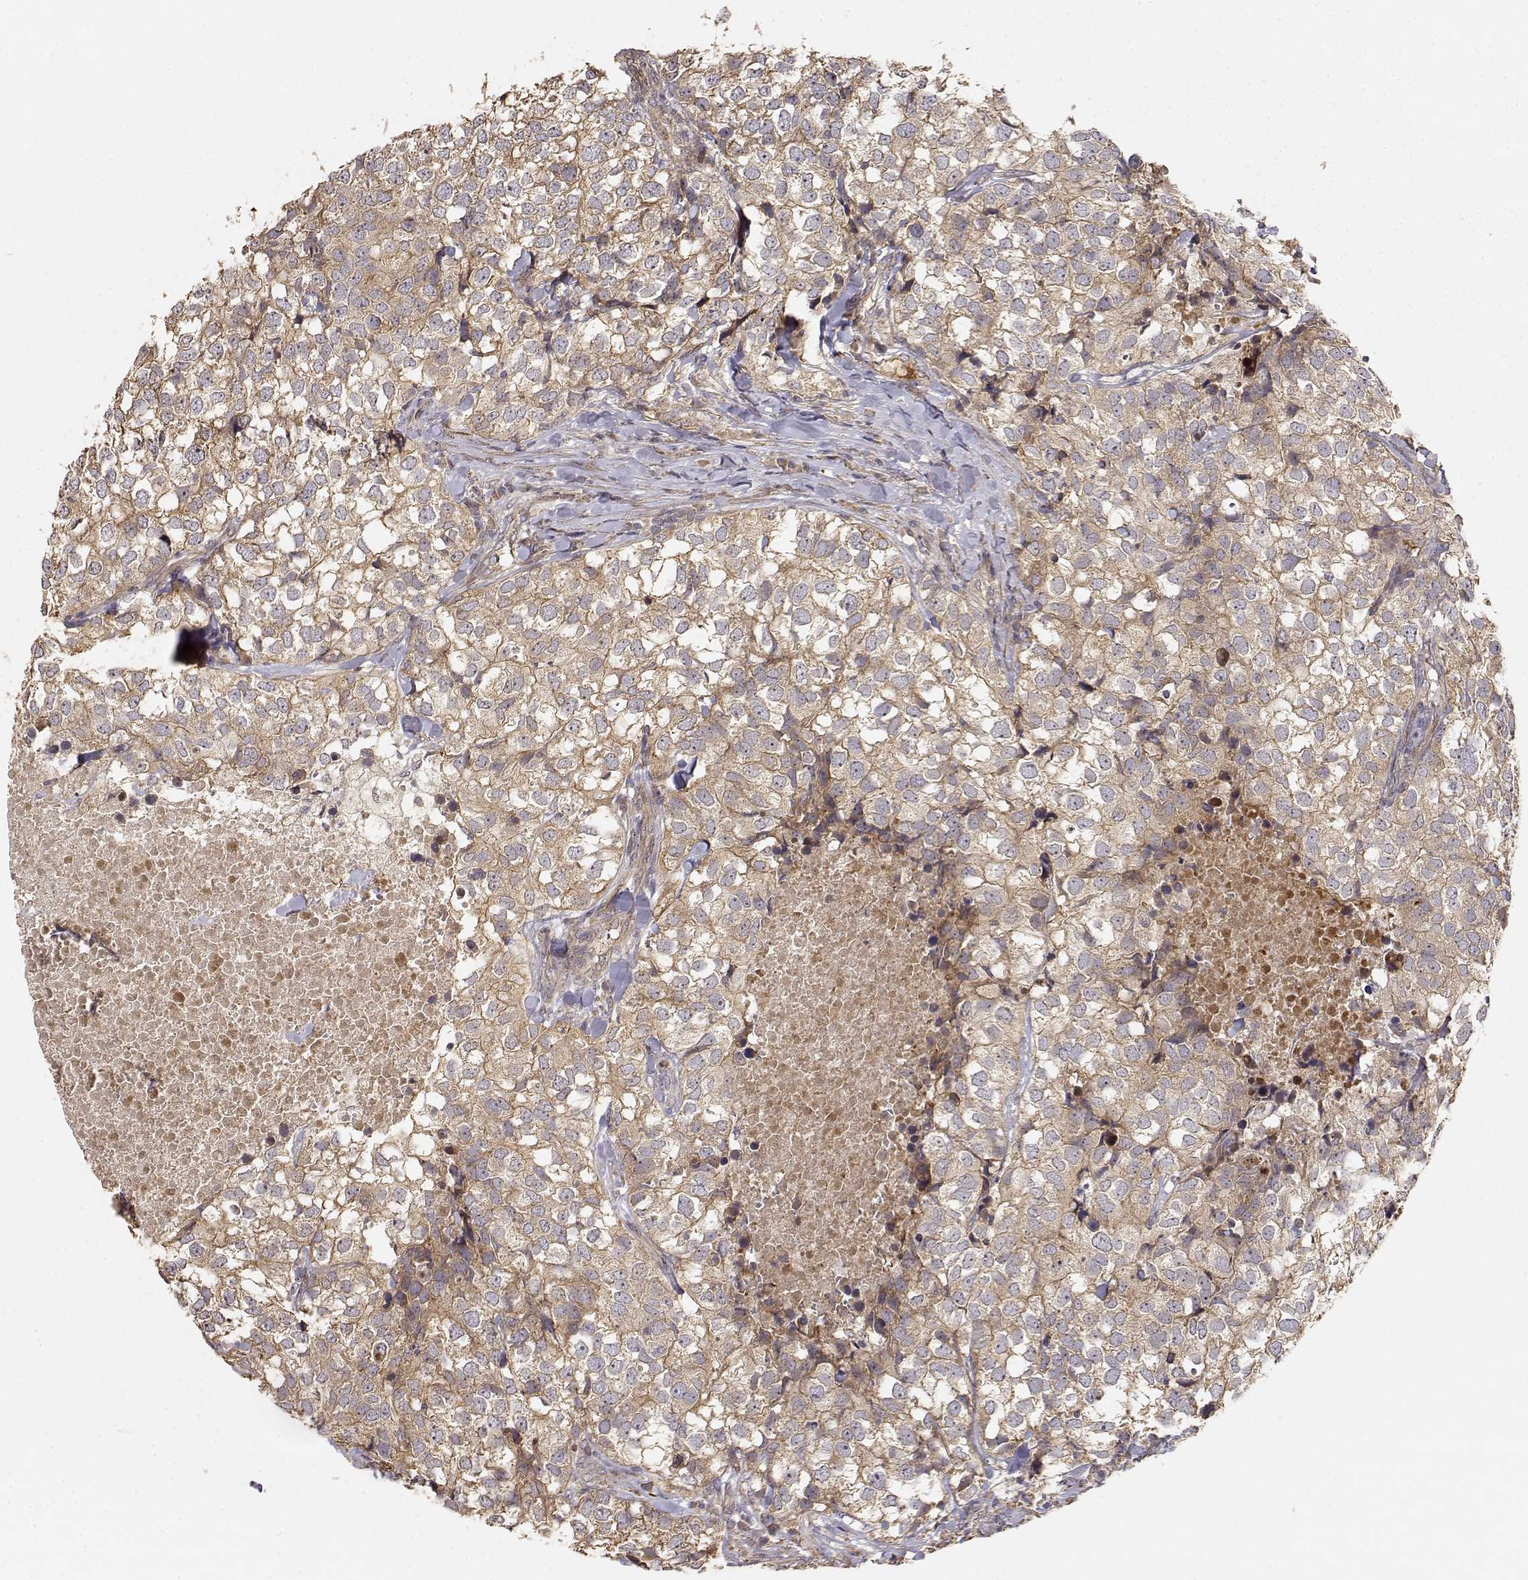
{"staining": {"intensity": "weak", "quantity": ">75%", "location": "cytoplasmic/membranous"}, "tissue": "breast cancer", "cell_type": "Tumor cells", "image_type": "cancer", "snomed": [{"axis": "morphology", "description": "Duct carcinoma"}, {"axis": "topography", "description": "Breast"}], "caption": "Breast cancer stained with immunohistochemistry demonstrates weak cytoplasmic/membranous staining in approximately >75% of tumor cells. (DAB (3,3'-diaminobenzidine) IHC with brightfield microscopy, high magnification).", "gene": "PICK1", "patient": {"sex": "female", "age": 30}}